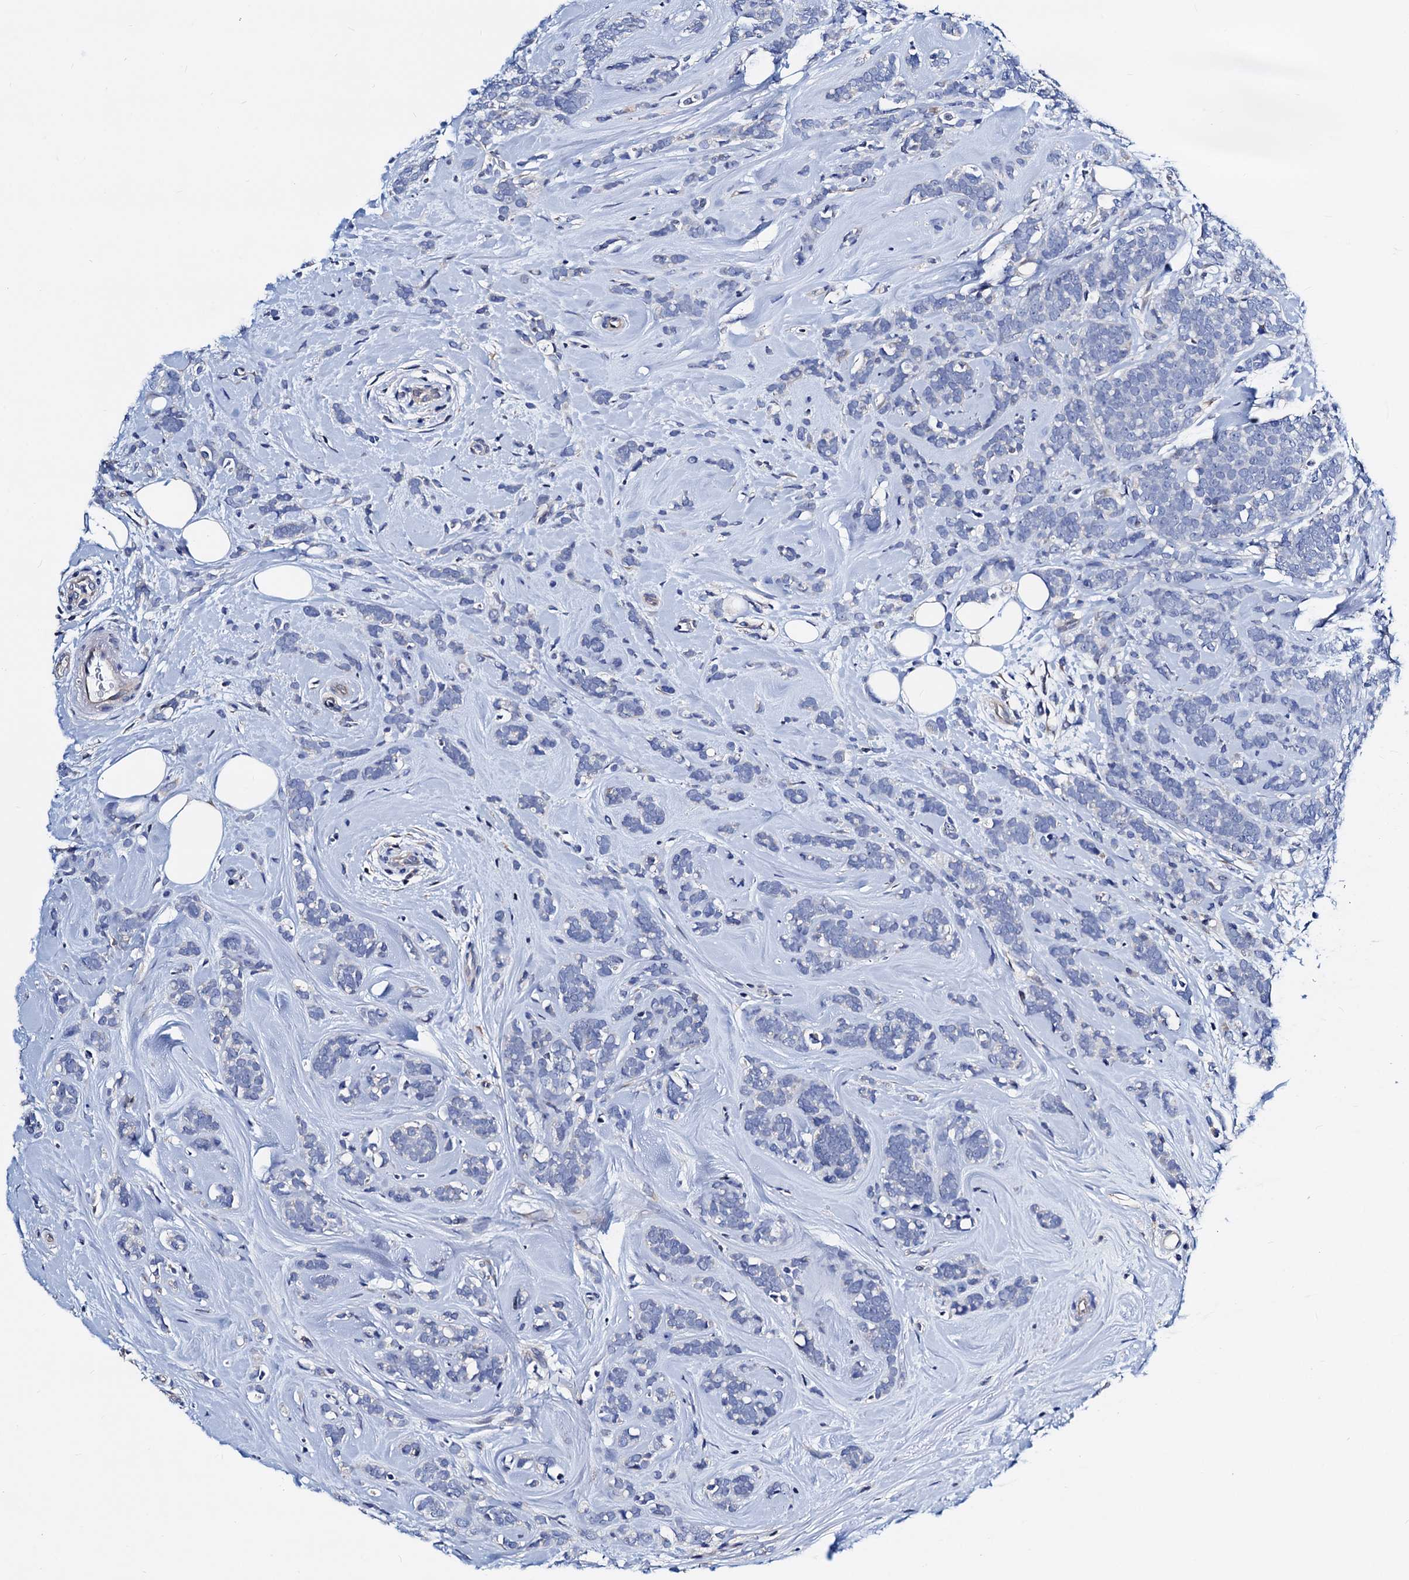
{"staining": {"intensity": "negative", "quantity": "none", "location": "none"}, "tissue": "breast cancer", "cell_type": "Tumor cells", "image_type": "cancer", "snomed": [{"axis": "morphology", "description": "Lobular carcinoma"}, {"axis": "topography", "description": "Breast"}], "caption": "IHC photomicrograph of neoplastic tissue: lobular carcinoma (breast) stained with DAB (3,3'-diaminobenzidine) shows no significant protein positivity in tumor cells.", "gene": "GCOM1", "patient": {"sex": "female", "age": 58}}